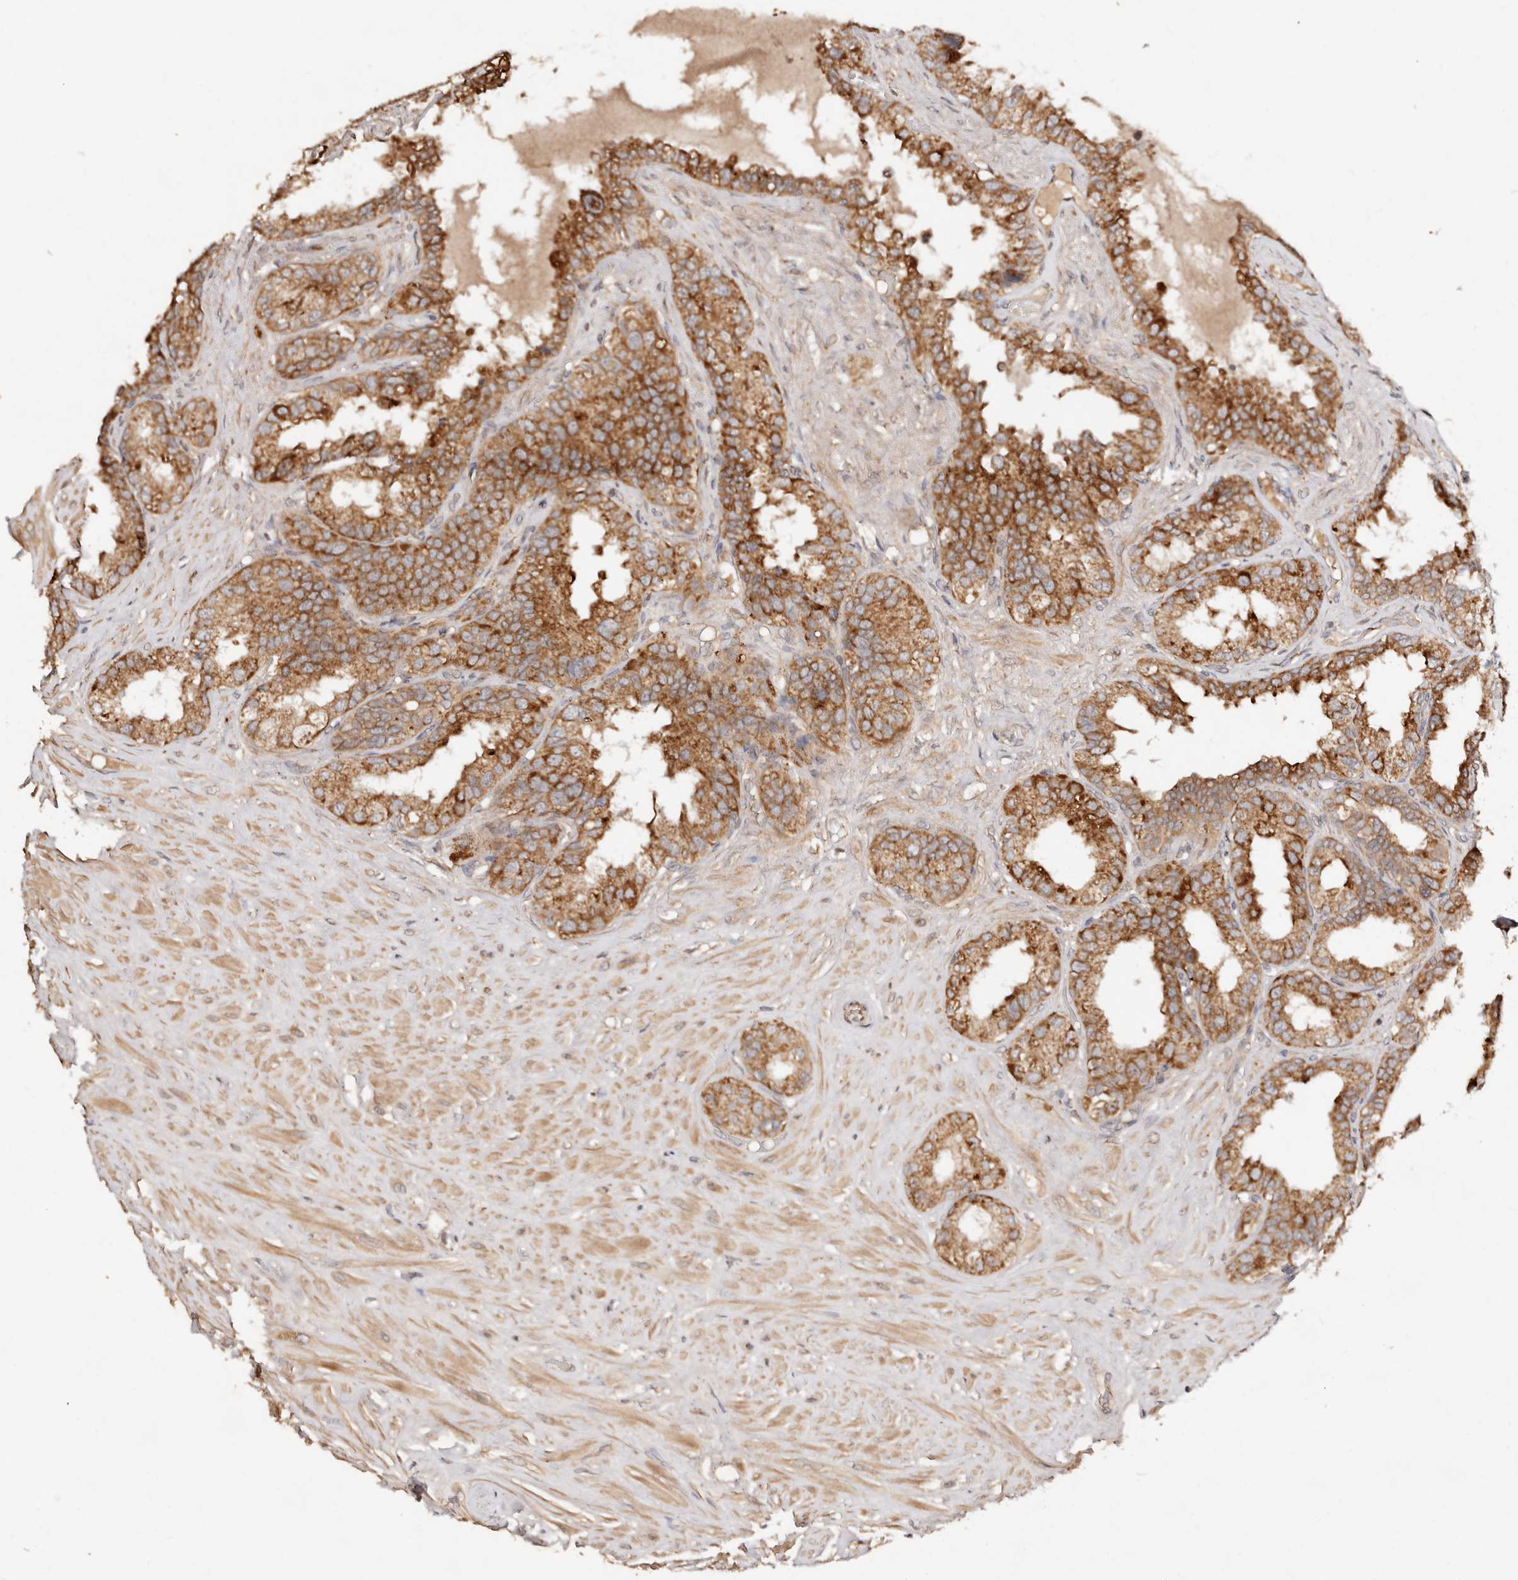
{"staining": {"intensity": "moderate", "quantity": ">75%", "location": "cytoplasmic/membranous"}, "tissue": "seminal vesicle", "cell_type": "Glandular cells", "image_type": "normal", "snomed": [{"axis": "morphology", "description": "Normal tissue, NOS"}, {"axis": "topography", "description": "Seminal veicle"}], "caption": "Seminal vesicle stained for a protein reveals moderate cytoplasmic/membranous positivity in glandular cells. (DAB (3,3'-diaminobenzidine) IHC with brightfield microscopy, high magnification).", "gene": "DENND11", "patient": {"sex": "male", "age": 80}}